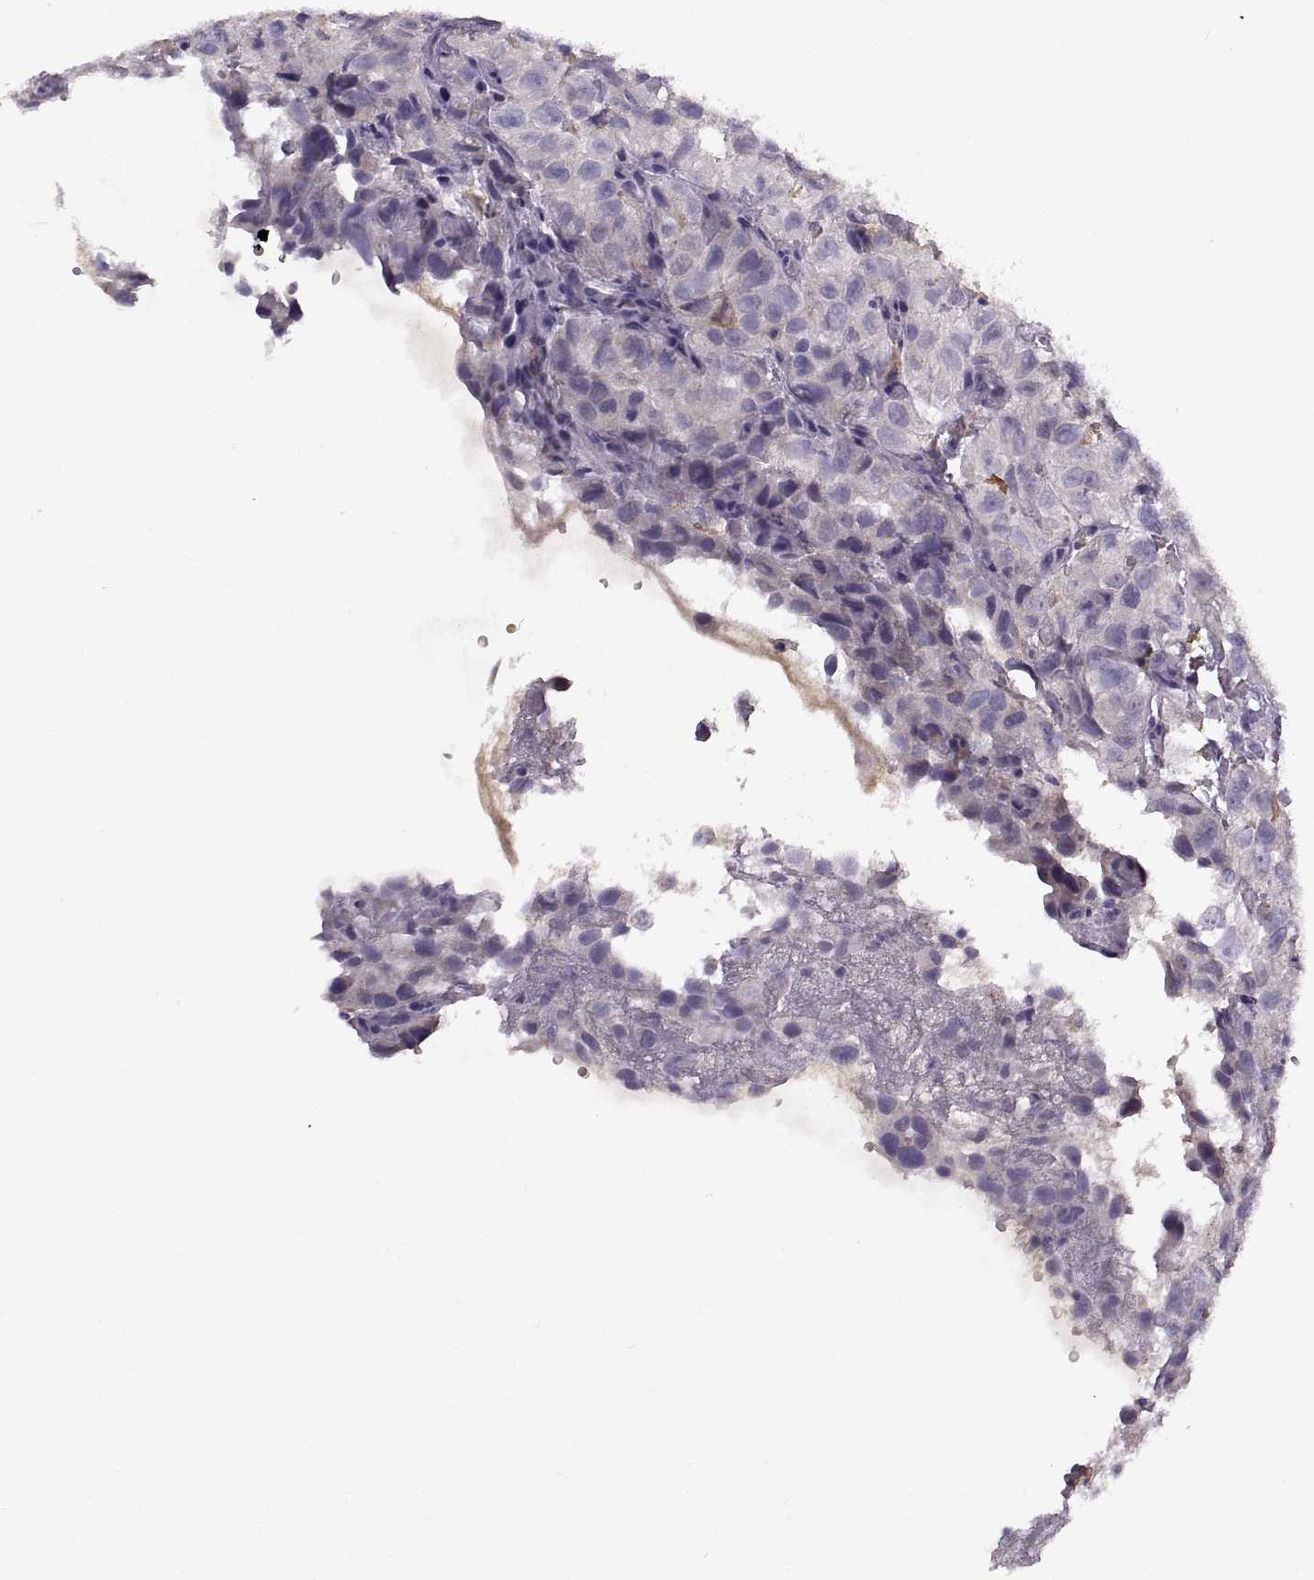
{"staining": {"intensity": "negative", "quantity": "none", "location": "none"}, "tissue": "renal cancer", "cell_type": "Tumor cells", "image_type": "cancer", "snomed": [{"axis": "morphology", "description": "Adenocarcinoma, NOS"}, {"axis": "topography", "description": "Kidney"}], "caption": "Image shows no protein positivity in tumor cells of adenocarcinoma (renal) tissue.", "gene": "UCP3", "patient": {"sex": "male", "age": 64}}